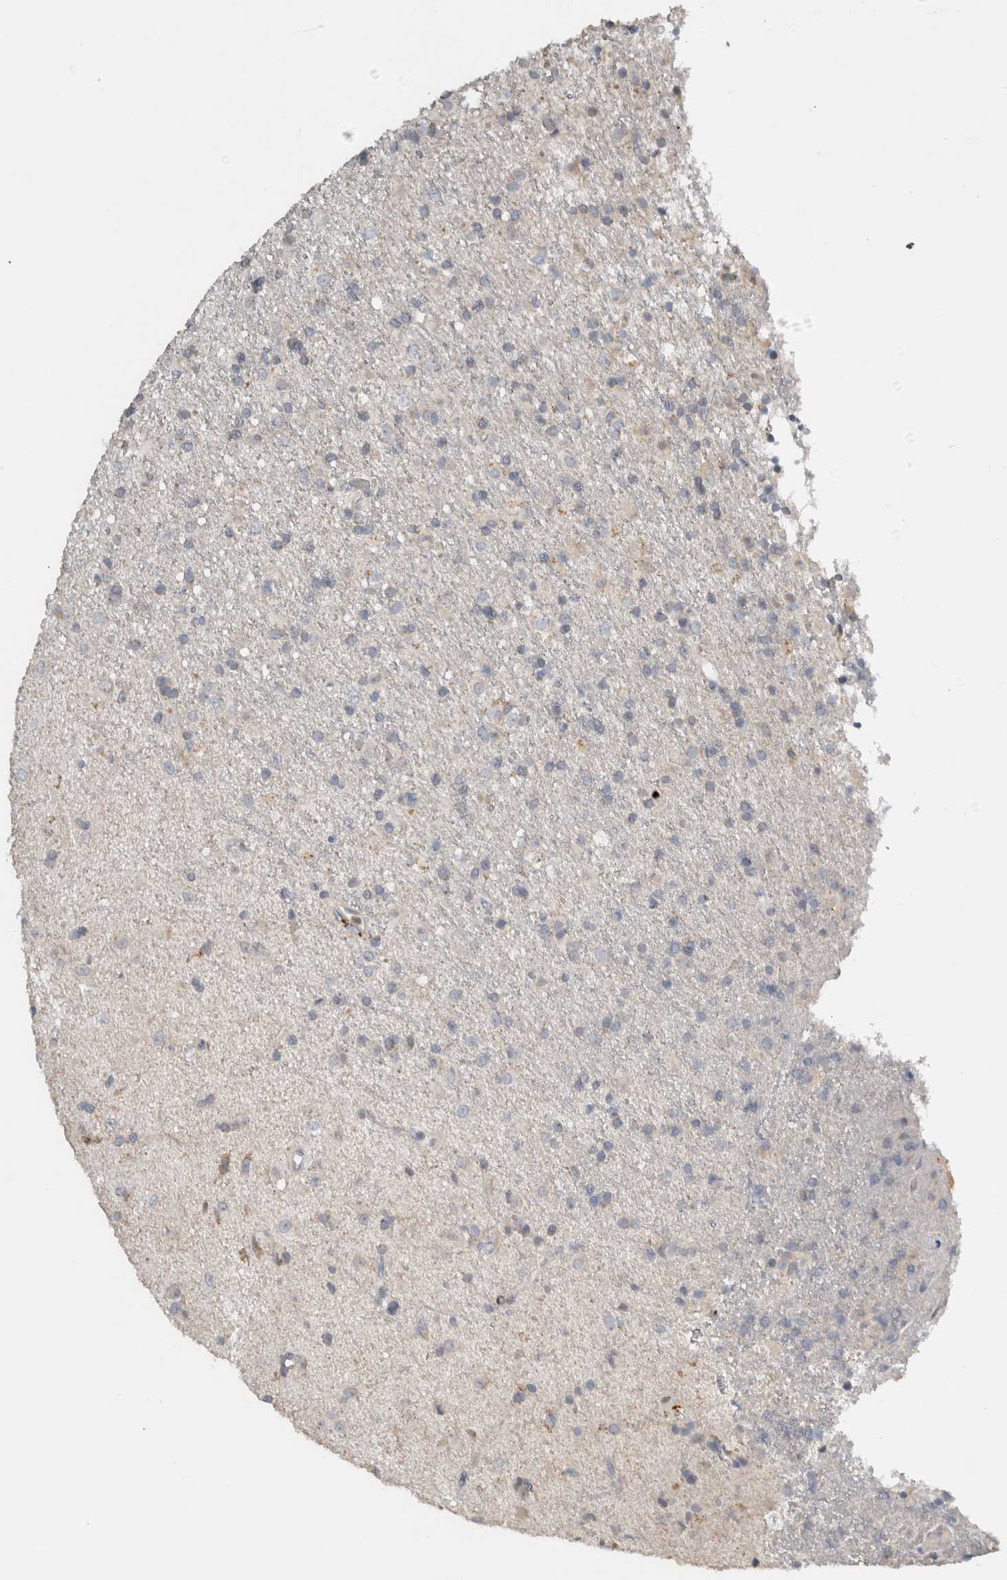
{"staining": {"intensity": "negative", "quantity": "none", "location": "none"}, "tissue": "glioma", "cell_type": "Tumor cells", "image_type": "cancer", "snomed": [{"axis": "morphology", "description": "Glioma, malignant, Low grade"}, {"axis": "topography", "description": "Brain"}], "caption": "This is an IHC image of human low-grade glioma (malignant). There is no staining in tumor cells.", "gene": "EIF3H", "patient": {"sex": "male", "age": 65}}